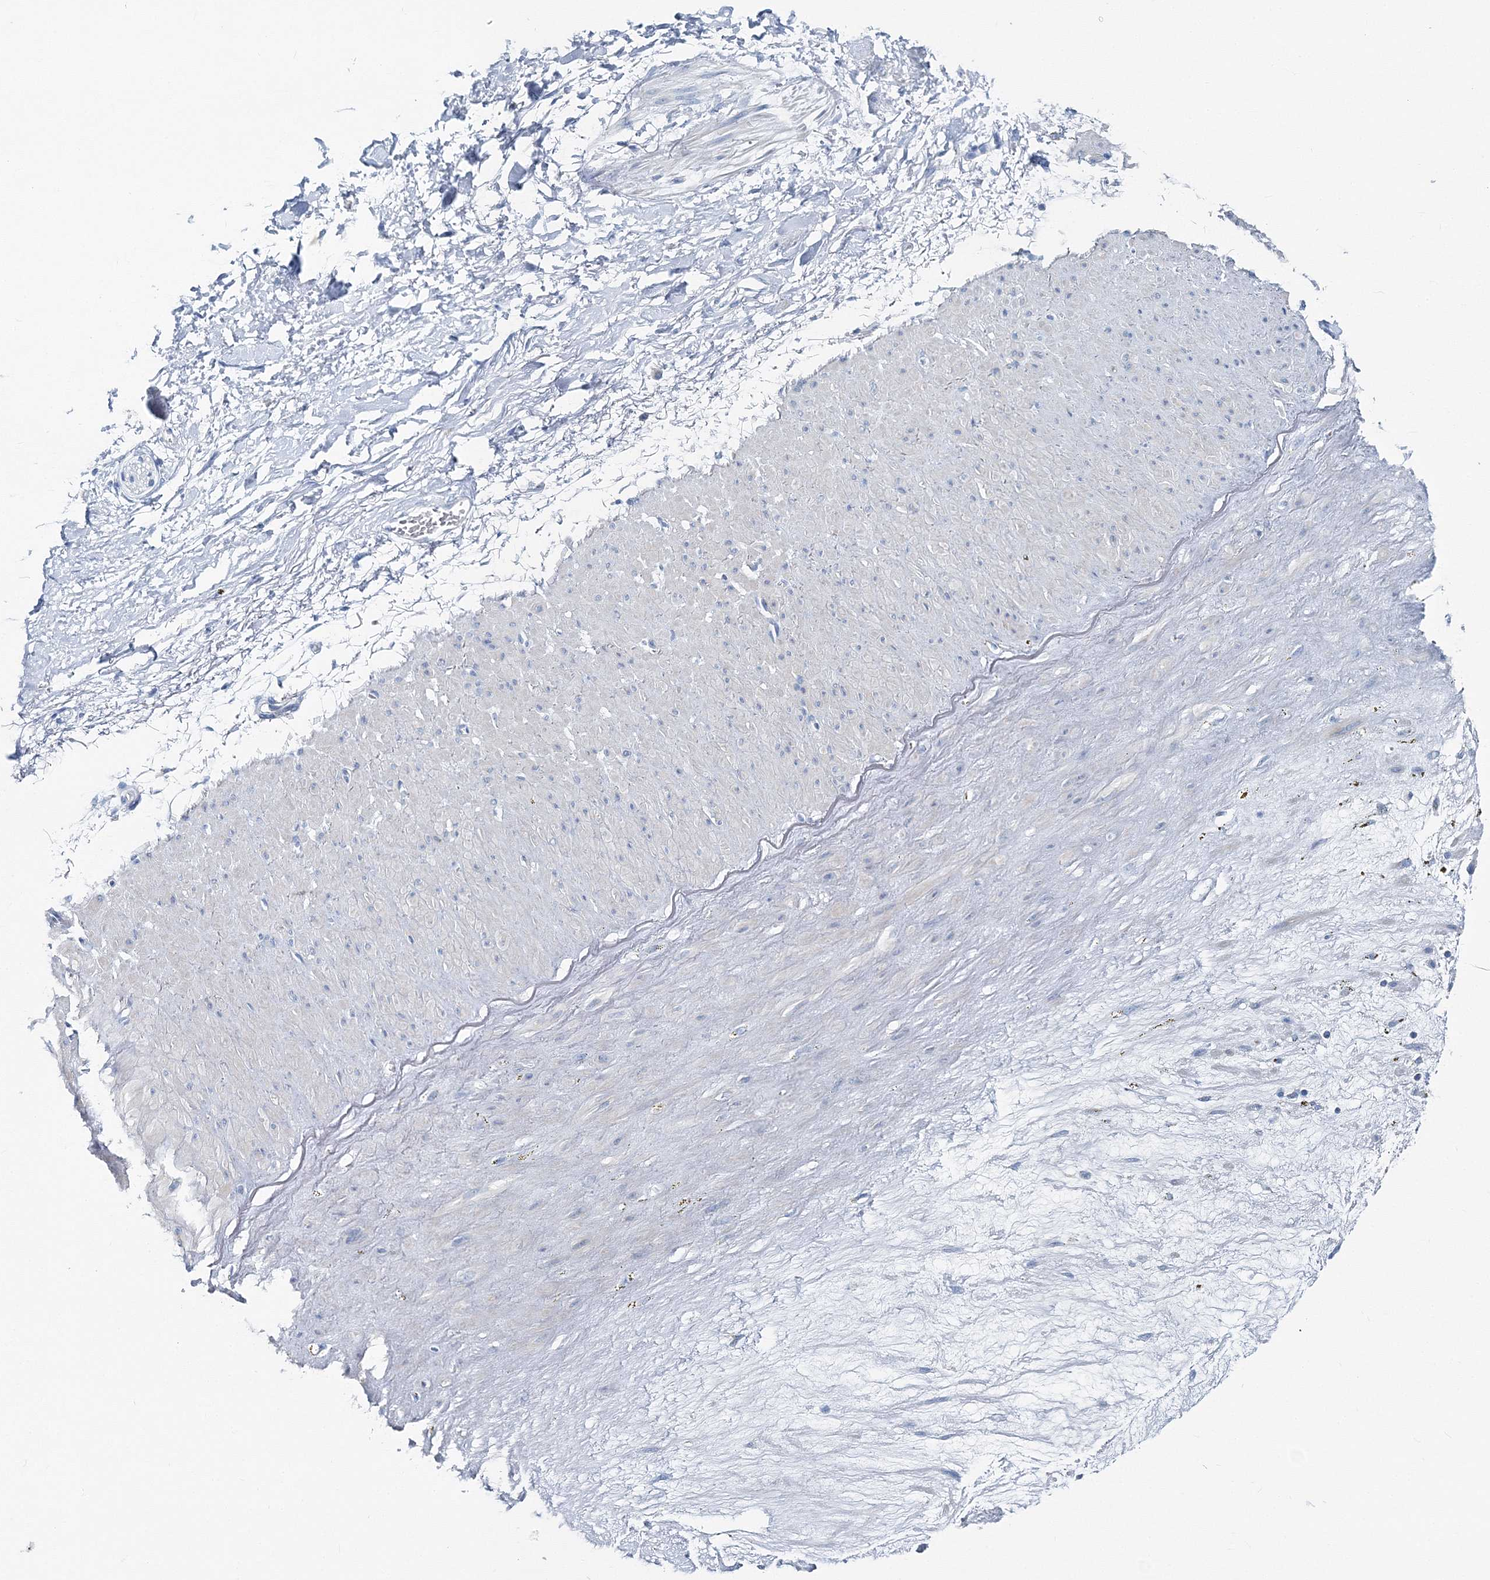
{"staining": {"intensity": "negative", "quantity": "none", "location": "none"}, "tissue": "adipose tissue", "cell_type": "Adipocytes", "image_type": "normal", "snomed": [{"axis": "morphology", "description": "Normal tissue, NOS"}, {"axis": "topography", "description": "Soft tissue"}], "caption": "Benign adipose tissue was stained to show a protein in brown. There is no significant expression in adipocytes.", "gene": "GABARAPL2", "patient": {"sex": "male", "age": 72}}